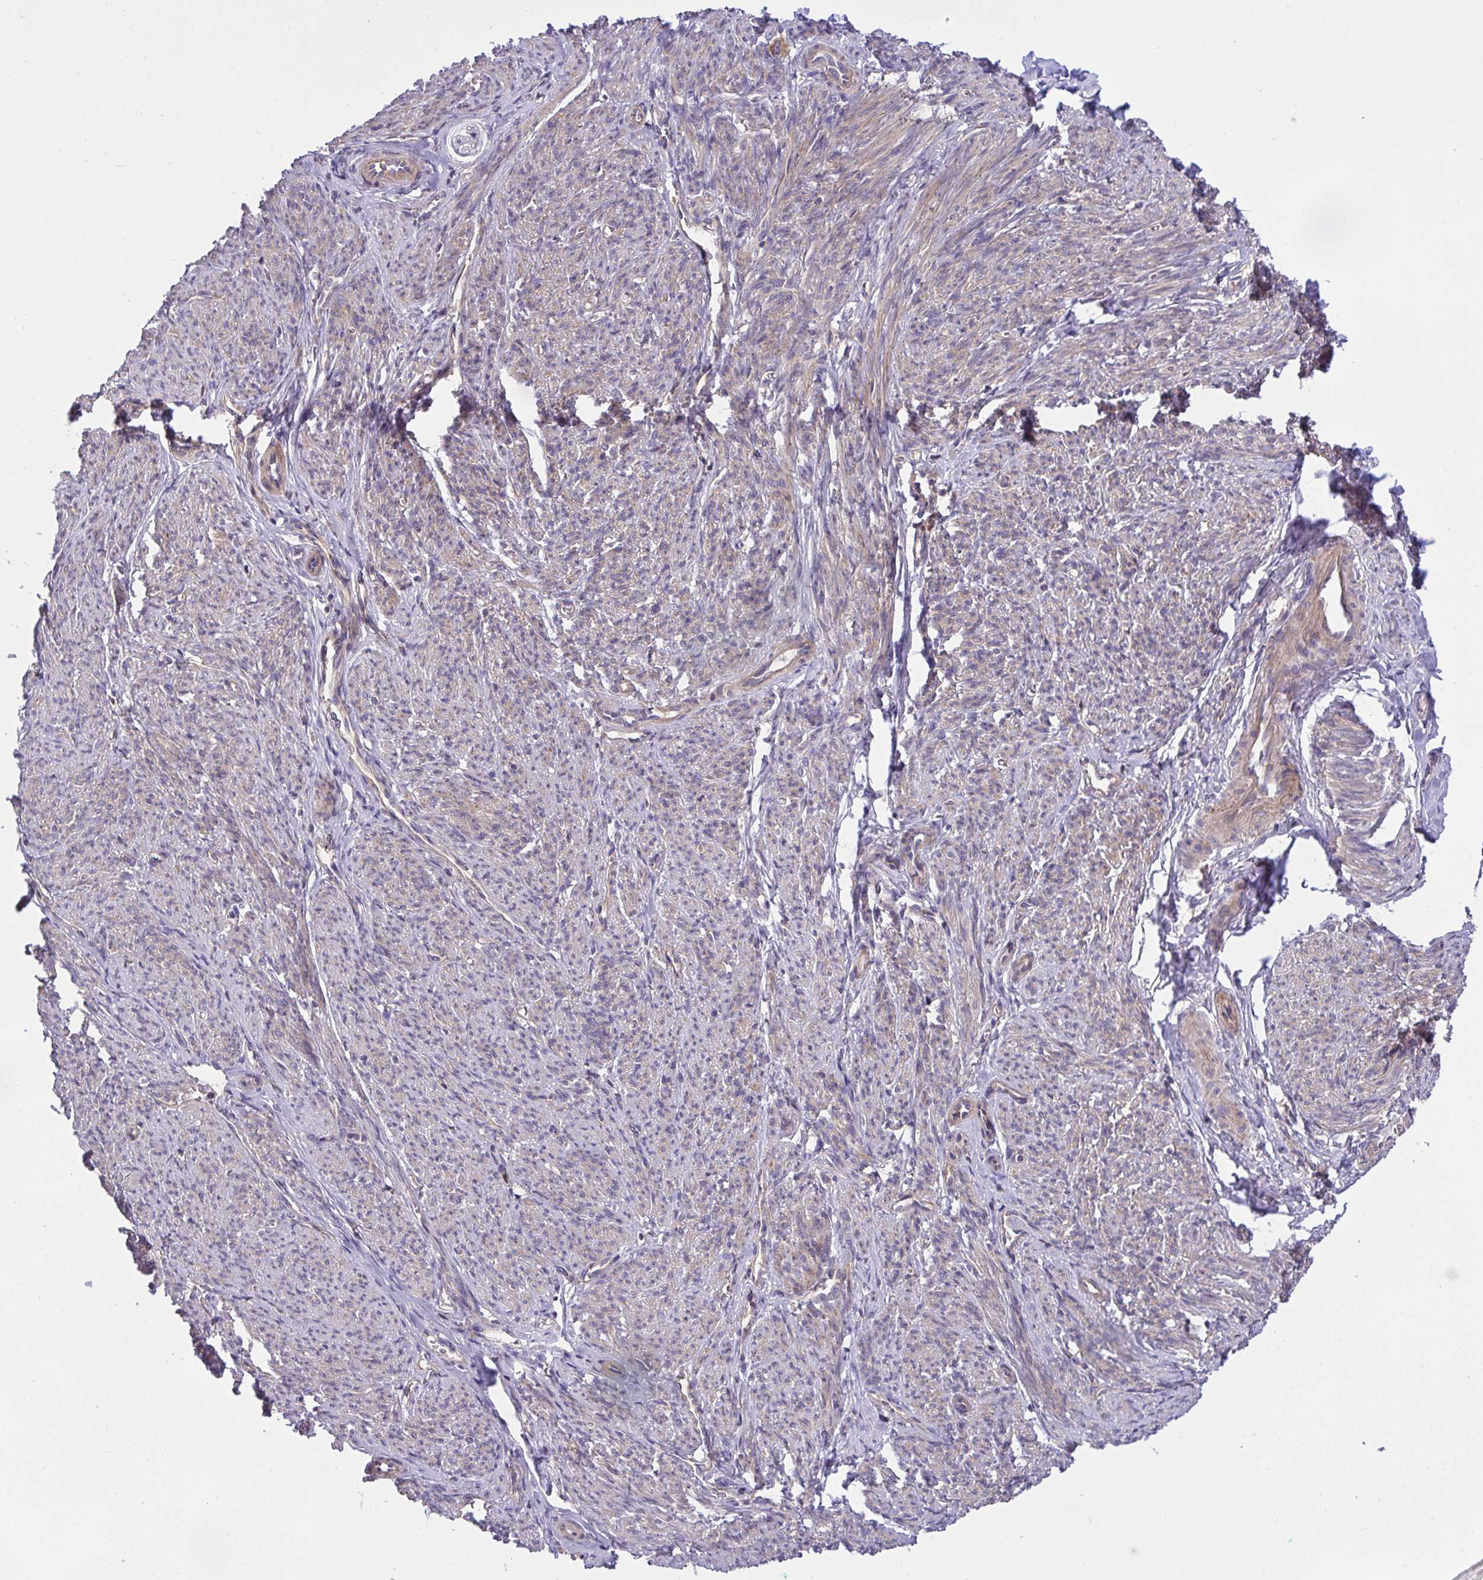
{"staining": {"intensity": "moderate", "quantity": "25%-75%", "location": "cytoplasmic/membranous"}, "tissue": "smooth muscle", "cell_type": "Smooth muscle cells", "image_type": "normal", "snomed": [{"axis": "morphology", "description": "Normal tissue, NOS"}, {"axis": "topography", "description": "Smooth muscle"}], "caption": "A brown stain labels moderate cytoplasmic/membranous expression of a protein in smooth muscle cells of normal smooth muscle. The protein of interest is shown in brown color, while the nuclei are stained blue.", "gene": "GRB14", "patient": {"sex": "female", "age": 65}}